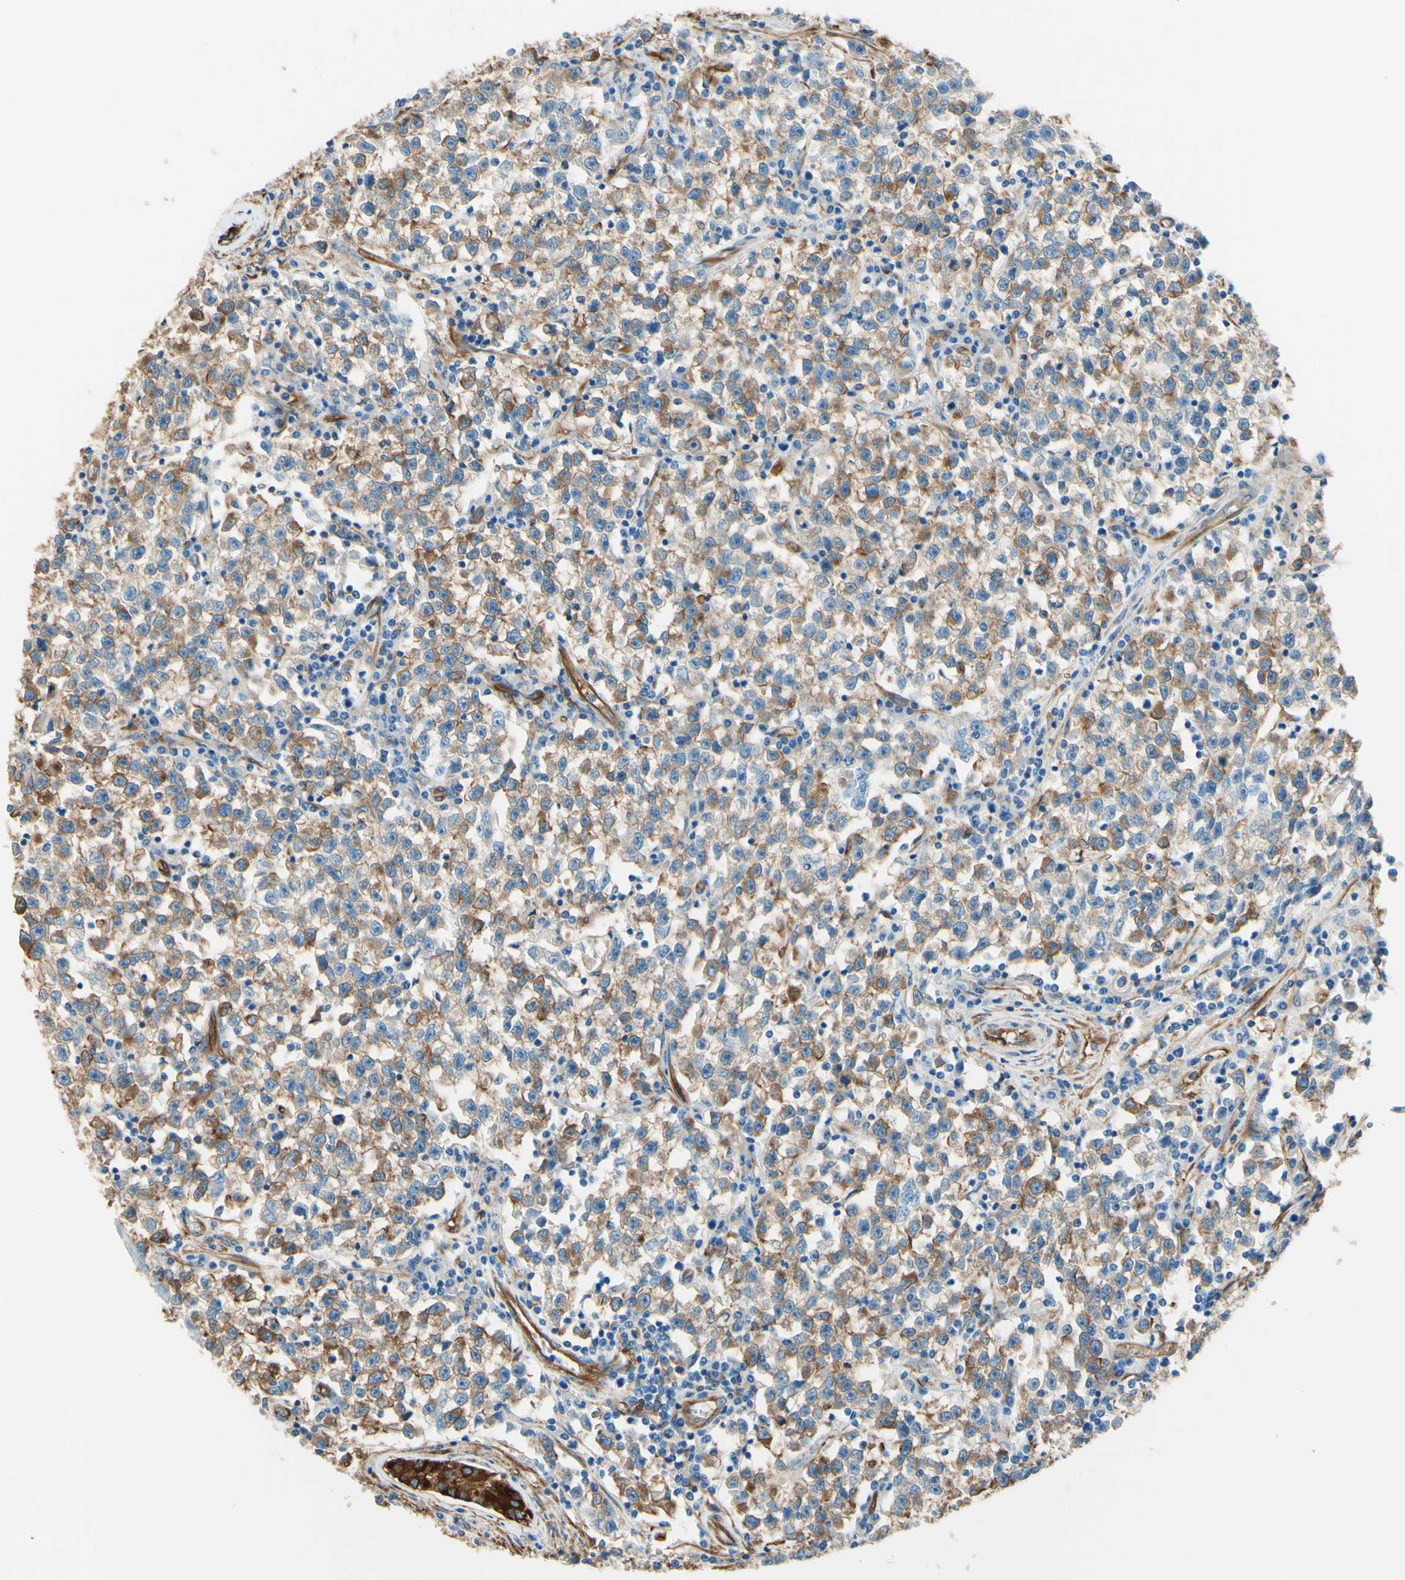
{"staining": {"intensity": "weak", "quantity": ">75%", "location": "cytoplasmic/membranous"}, "tissue": "testis cancer", "cell_type": "Tumor cells", "image_type": "cancer", "snomed": [{"axis": "morphology", "description": "Seminoma, NOS"}, {"axis": "topography", "description": "Testis"}], "caption": "An IHC micrograph of neoplastic tissue is shown. Protein staining in brown shows weak cytoplasmic/membranous positivity in testis cancer (seminoma) within tumor cells. Immunohistochemistry (ihc) stains the protein in brown and the nuclei are stained blue.", "gene": "DPYSL3", "patient": {"sex": "male", "age": 22}}